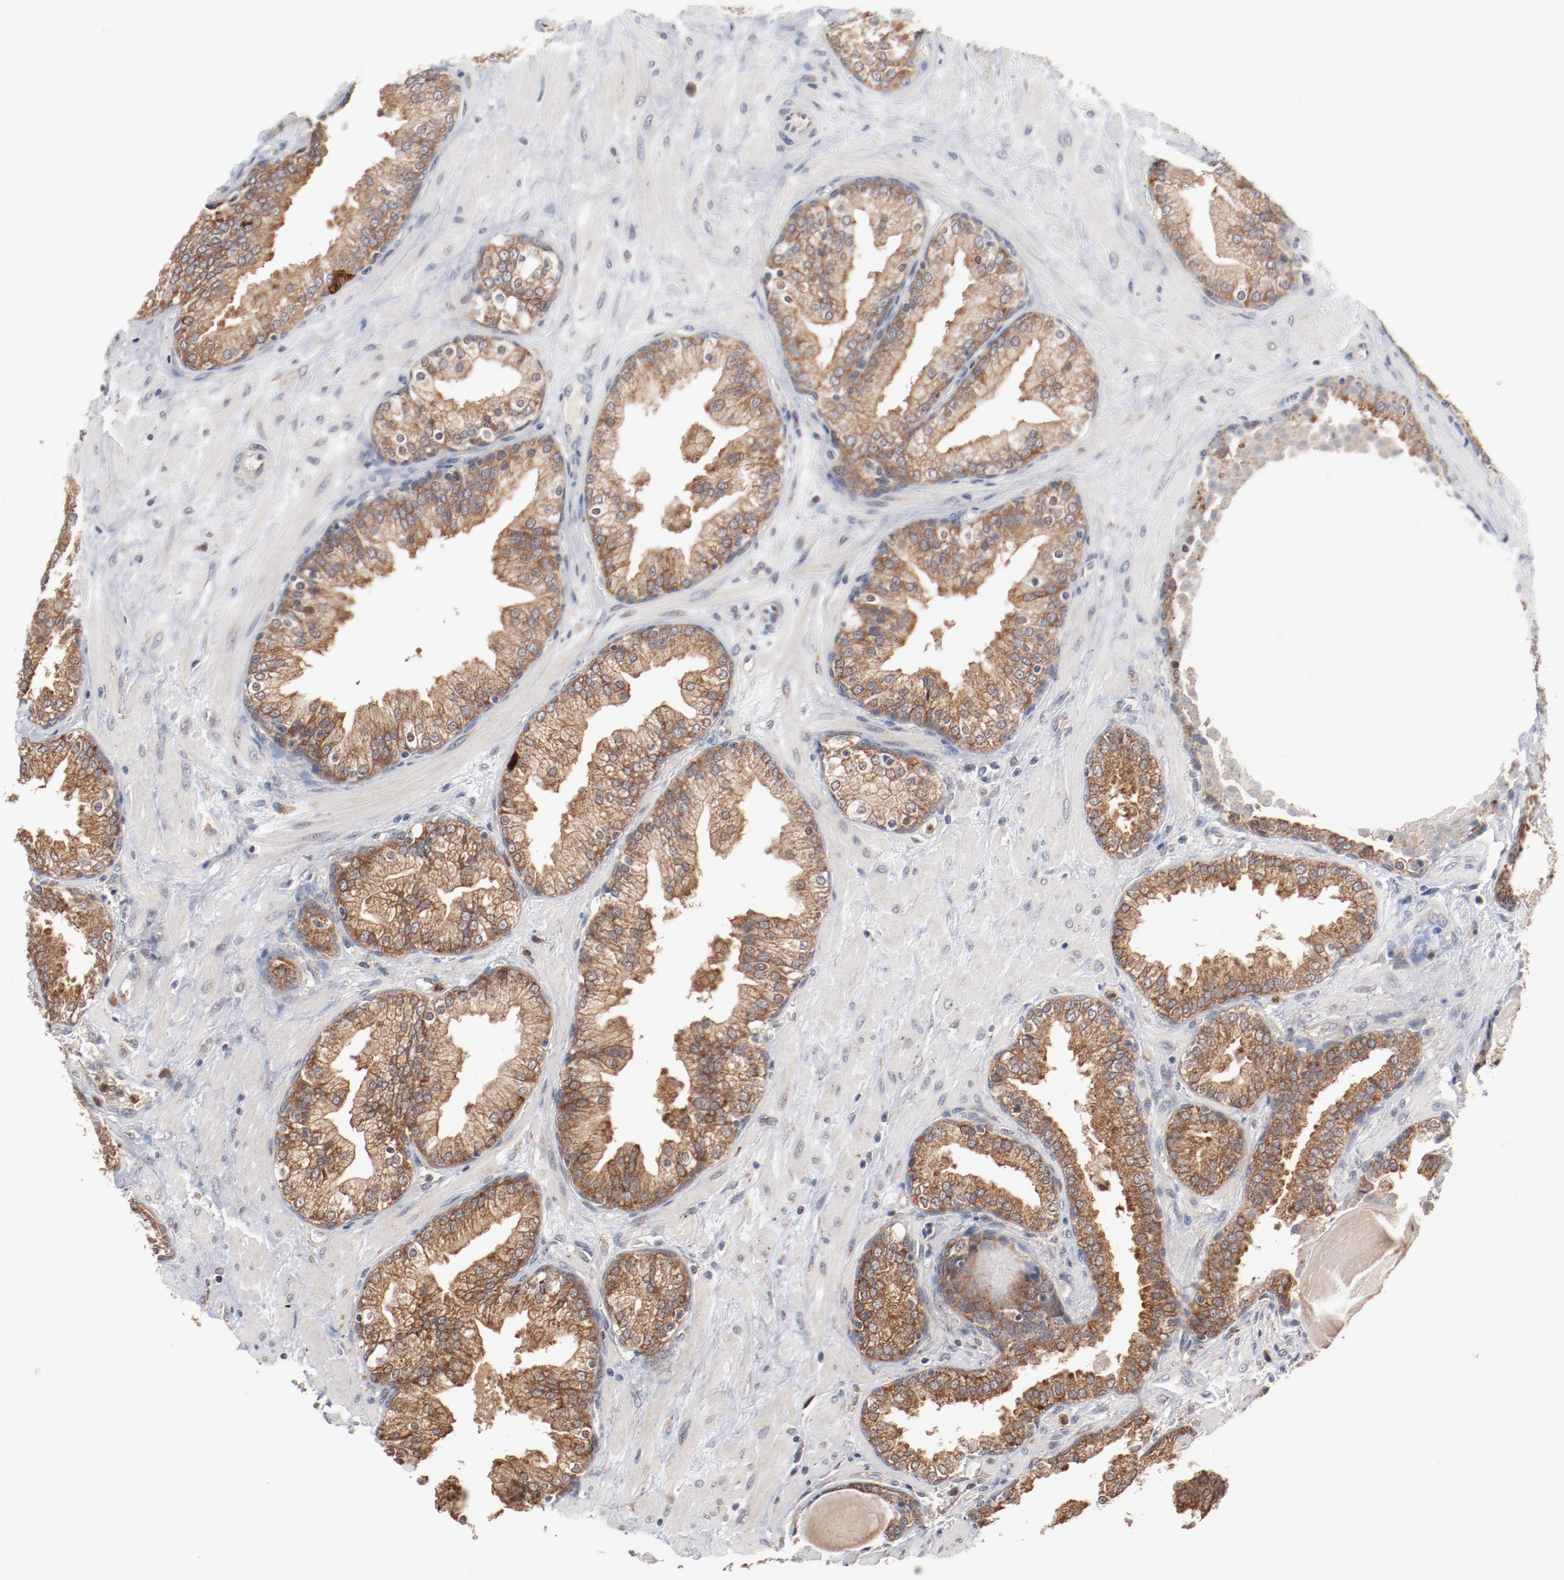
{"staining": {"intensity": "strong", "quantity": ">75%", "location": "cytoplasmic/membranous"}, "tissue": "prostate", "cell_type": "Glandular cells", "image_type": "normal", "snomed": [{"axis": "morphology", "description": "Normal tissue, NOS"}, {"axis": "topography", "description": "Prostate"}], "caption": "Brown immunohistochemical staining in unremarkable prostate shows strong cytoplasmic/membranous staining in about >75% of glandular cells.", "gene": "RNASE11", "patient": {"sex": "male", "age": 51}}